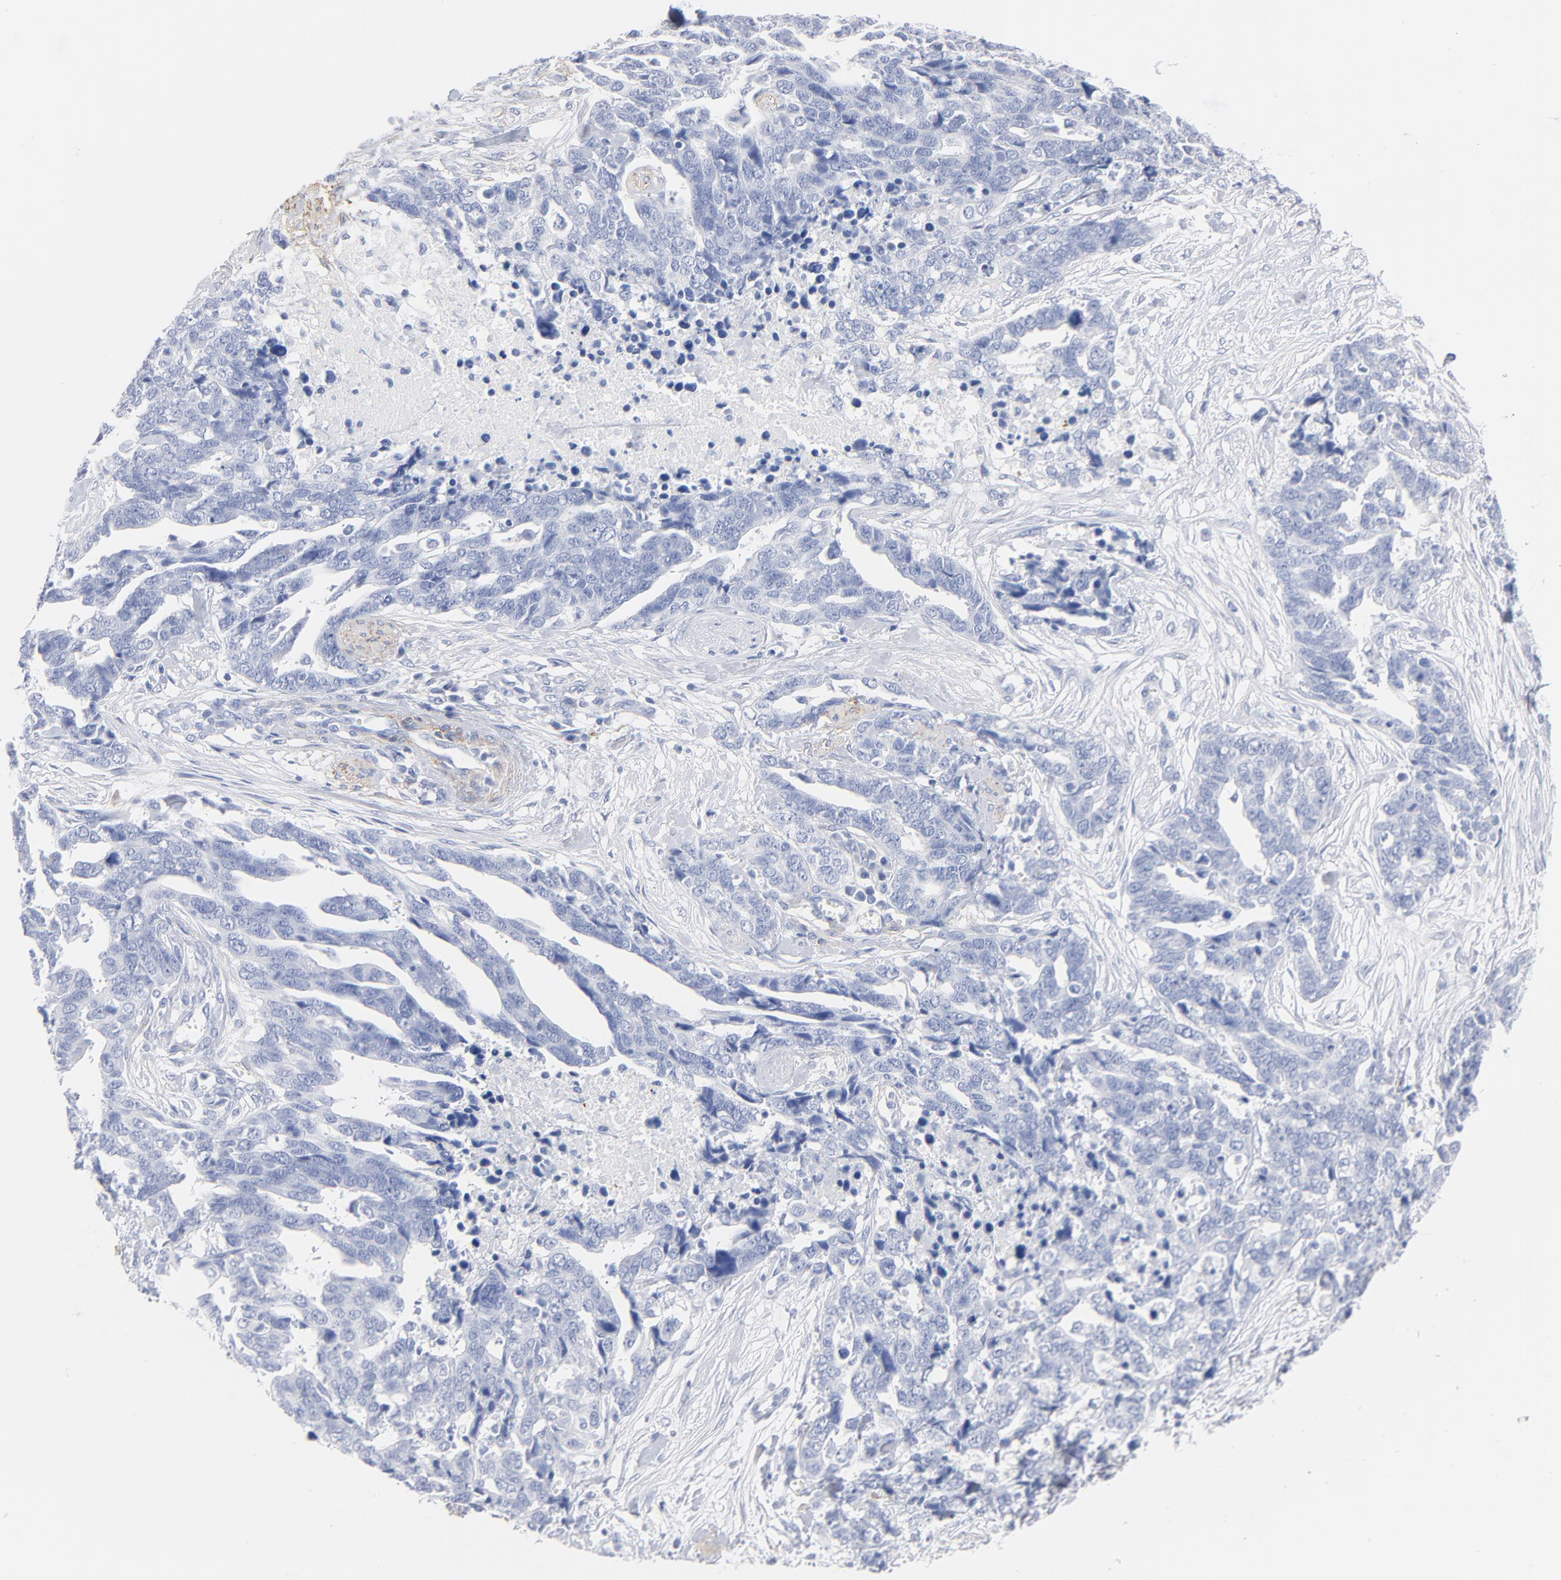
{"staining": {"intensity": "negative", "quantity": "none", "location": "none"}, "tissue": "ovarian cancer", "cell_type": "Tumor cells", "image_type": "cancer", "snomed": [{"axis": "morphology", "description": "Normal tissue, NOS"}, {"axis": "morphology", "description": "Cystadenocarcinoma, serous, NOS"}, {"axis": "topography", "description": "Fallopian tube"}, {"axis": "topography", "description": "Ovary"}], "caption": "The histopathology image reveals no significant positivity in tumor cells of ovarian cancer.", "gene": "AGTR1", "patient": {"sex": "female", "age": 56}}